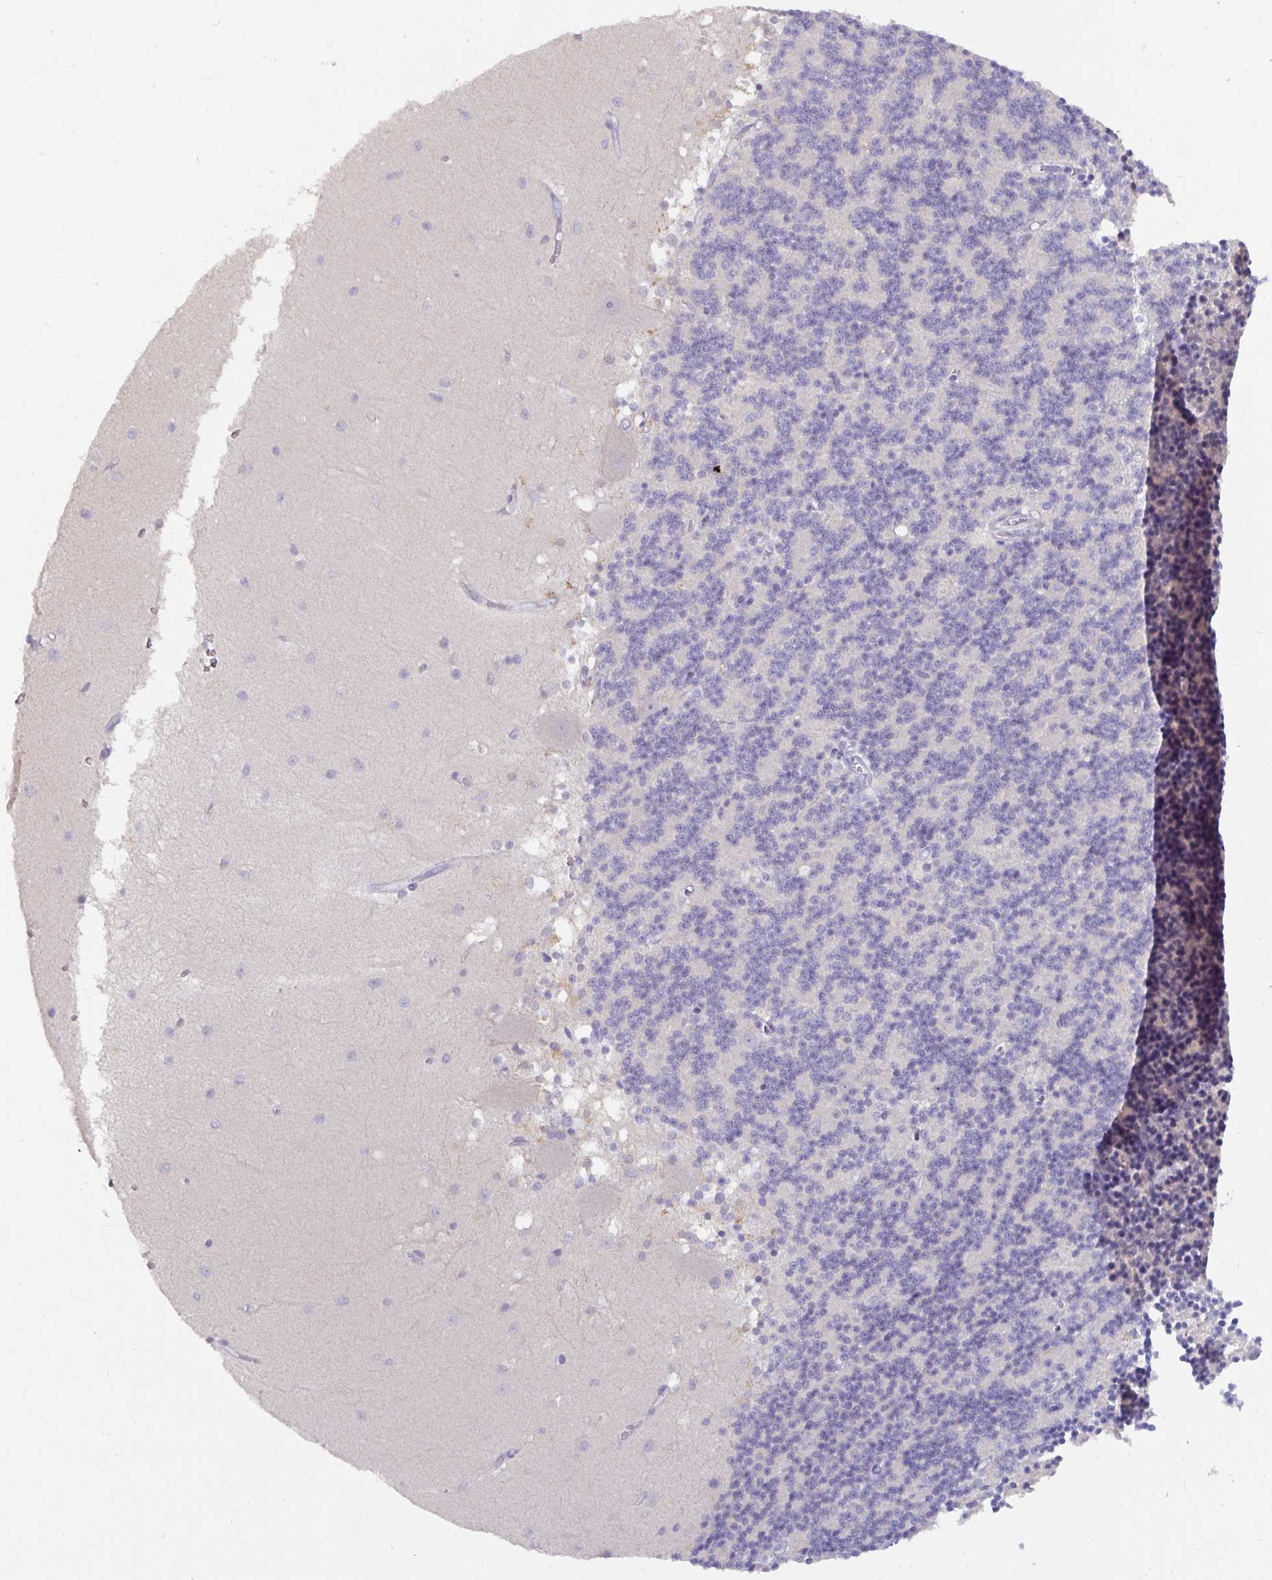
{"staining": {"intensity": "negative", "quantity": "none", "location": "none"}, "tissue": "cerebellum", "cell_type": "Cells in granular layer", "image_type": "normal", "snomed": [{"axis": "morphology", "description": "Normal tissue, NOS"}, {"axis": "topography", "description": "Cerebellum"}], "caption": "A high-resolution micrograph shows immunohistochemistry (IHC) staining of normal cerebellum, which exhibits no significant expression in cells in granular layer. (Immunohistochemistry (ihc), brightfield microscopy, high magnification).", "gene": "GSTM1", "patient": {"sex": "male", "age": 54}}